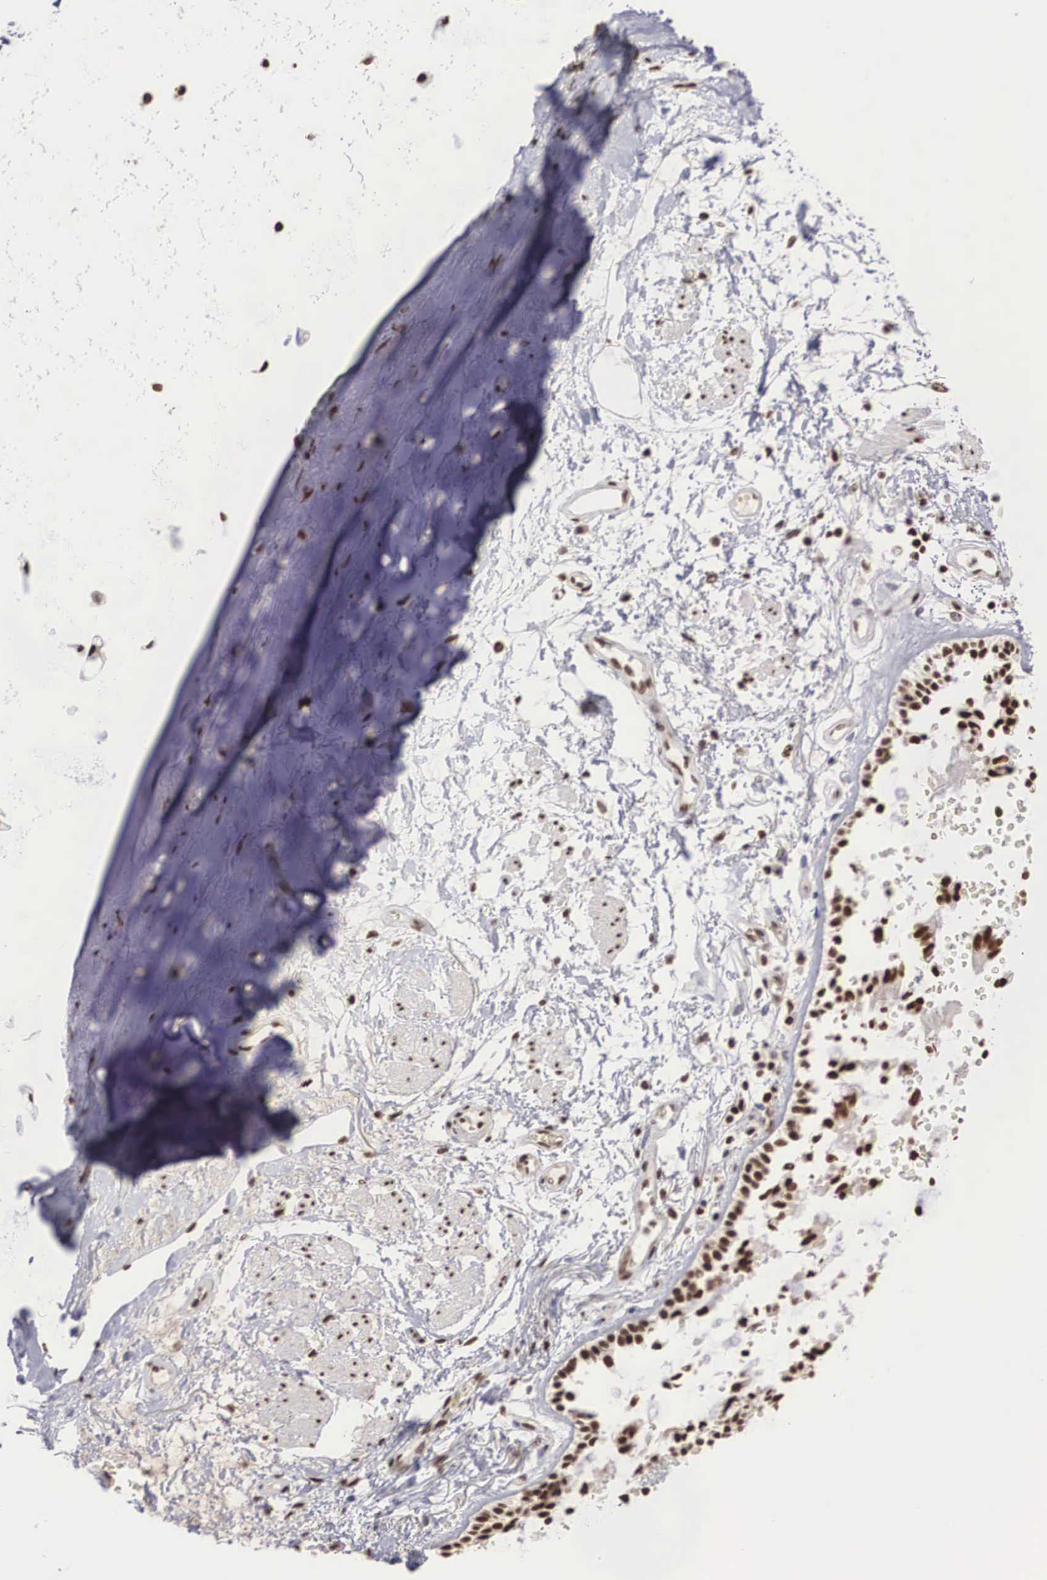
{"staining": {"intensity": "strong", "quantity": ">75%", "location": "nuclear"}, "tissue": "bronchus", "cell_type": "Respiratory epithelial cells", "image_type": "normal", "snomed": [{"axis": "morphology", "description": "Normal tissue, NOS"}, {"axis": "topography", "description": "Cartilage tissue"}, {"axis": "topography", "description": "Lung"}], "caption": "Protein staining of benign bronchus reveals strong nuclear expression in about >75% of respiratory epithelial cells.", "gene": "HTATSF1", "patient": {"sex": "male", "age": 65}}